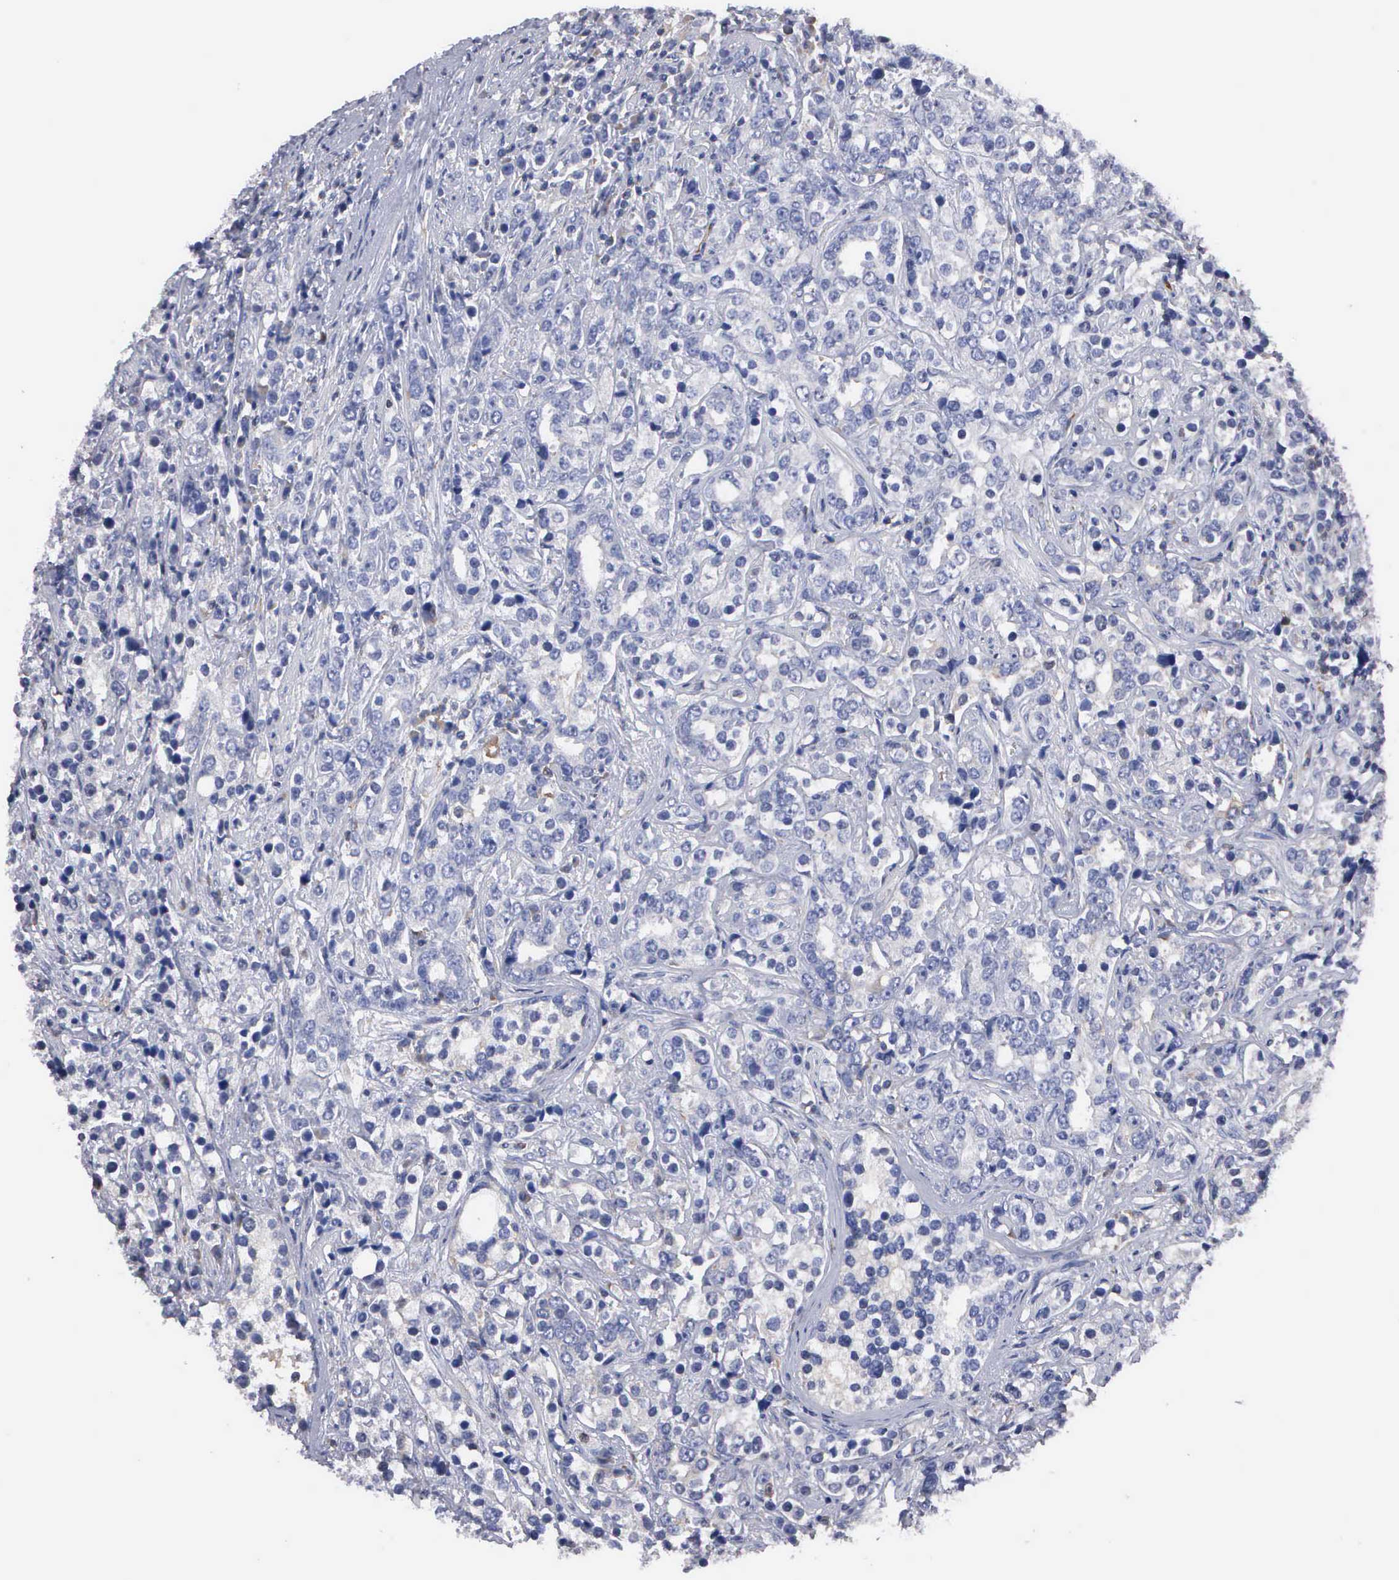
{"staining": {"intensity": "negative", "quantity": "none", "location": "none"}, "tissue": "prostate cancer", "cell_type": "Tumor cells", "image_type": "cancer", "snomed": [{"axis": "morphology", "description": "Adenocarcinoma, High grade"}, {"axis": "topography", "description": "Prostate"}], "caption": "Protein analysis of adenocarcinoma (high-grade) (prostate) exhibits no significant expression in tumor cells. The staining is performed using DAB brown chromogen with nuclei counter-stained in using hematoxylin.", "gene": "G6PD", "patient": {"sex": "male", "age": 71}}